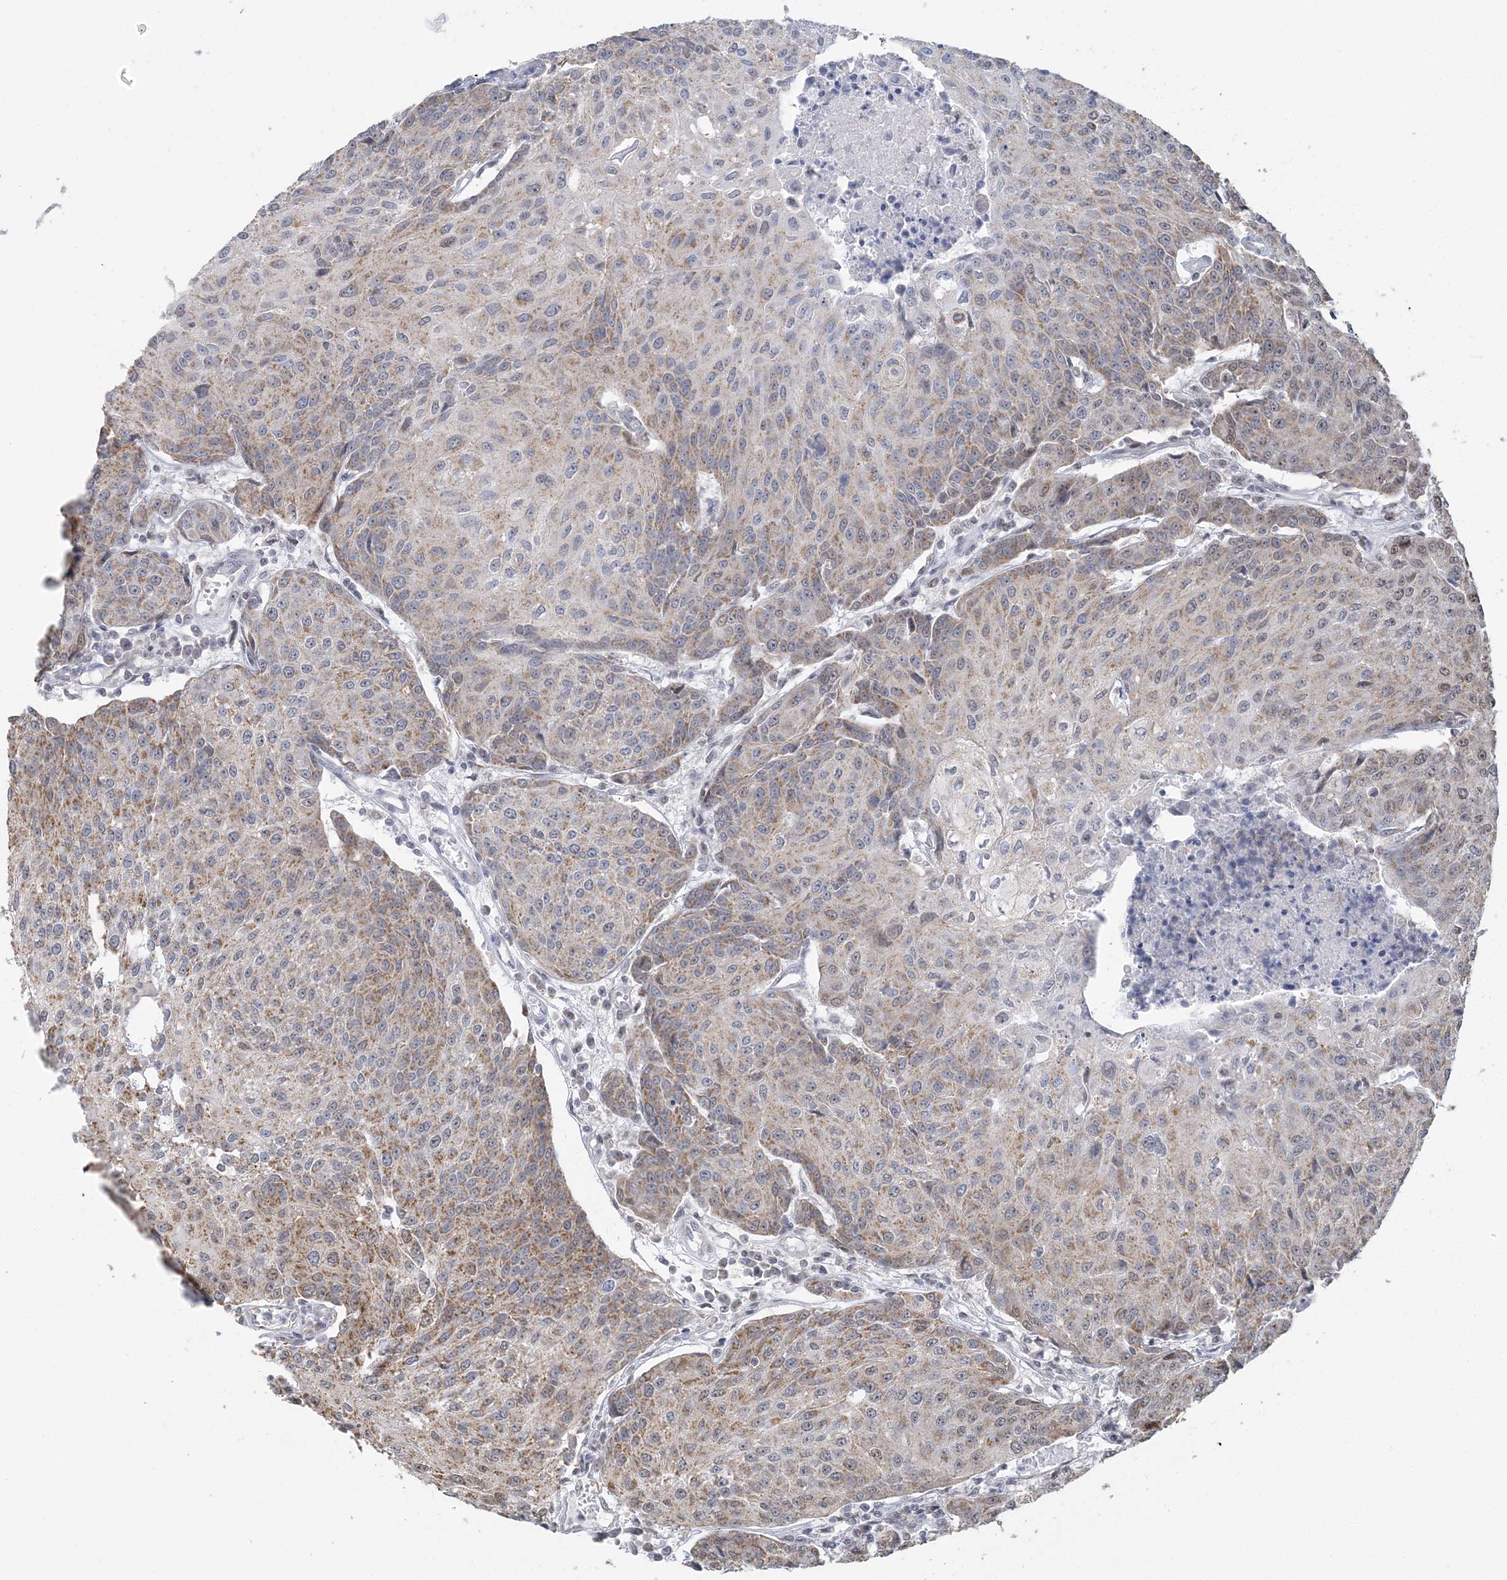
{"staining": {"intensity": "moderate", "quantity": ">75%", "location": "cytoplasmic/membranous"}, "tissue": "urothelial cancer", "cell_type": "Tumor cells", "image_type": "cancer", "snomed": [{"axis": "morphology", "description": "Urothelial carcinoma, High grade"}, {"axis": "topography", "description": "Urinary bladder"}], "caption": "Brown immunohistochemical staining in urothelial cancer shows moderate cytoplasmic/membranous expression in about >75% of tumor cells.", "gene": "SUCLG1", "patient": {"sex": "female", "age": 85}}